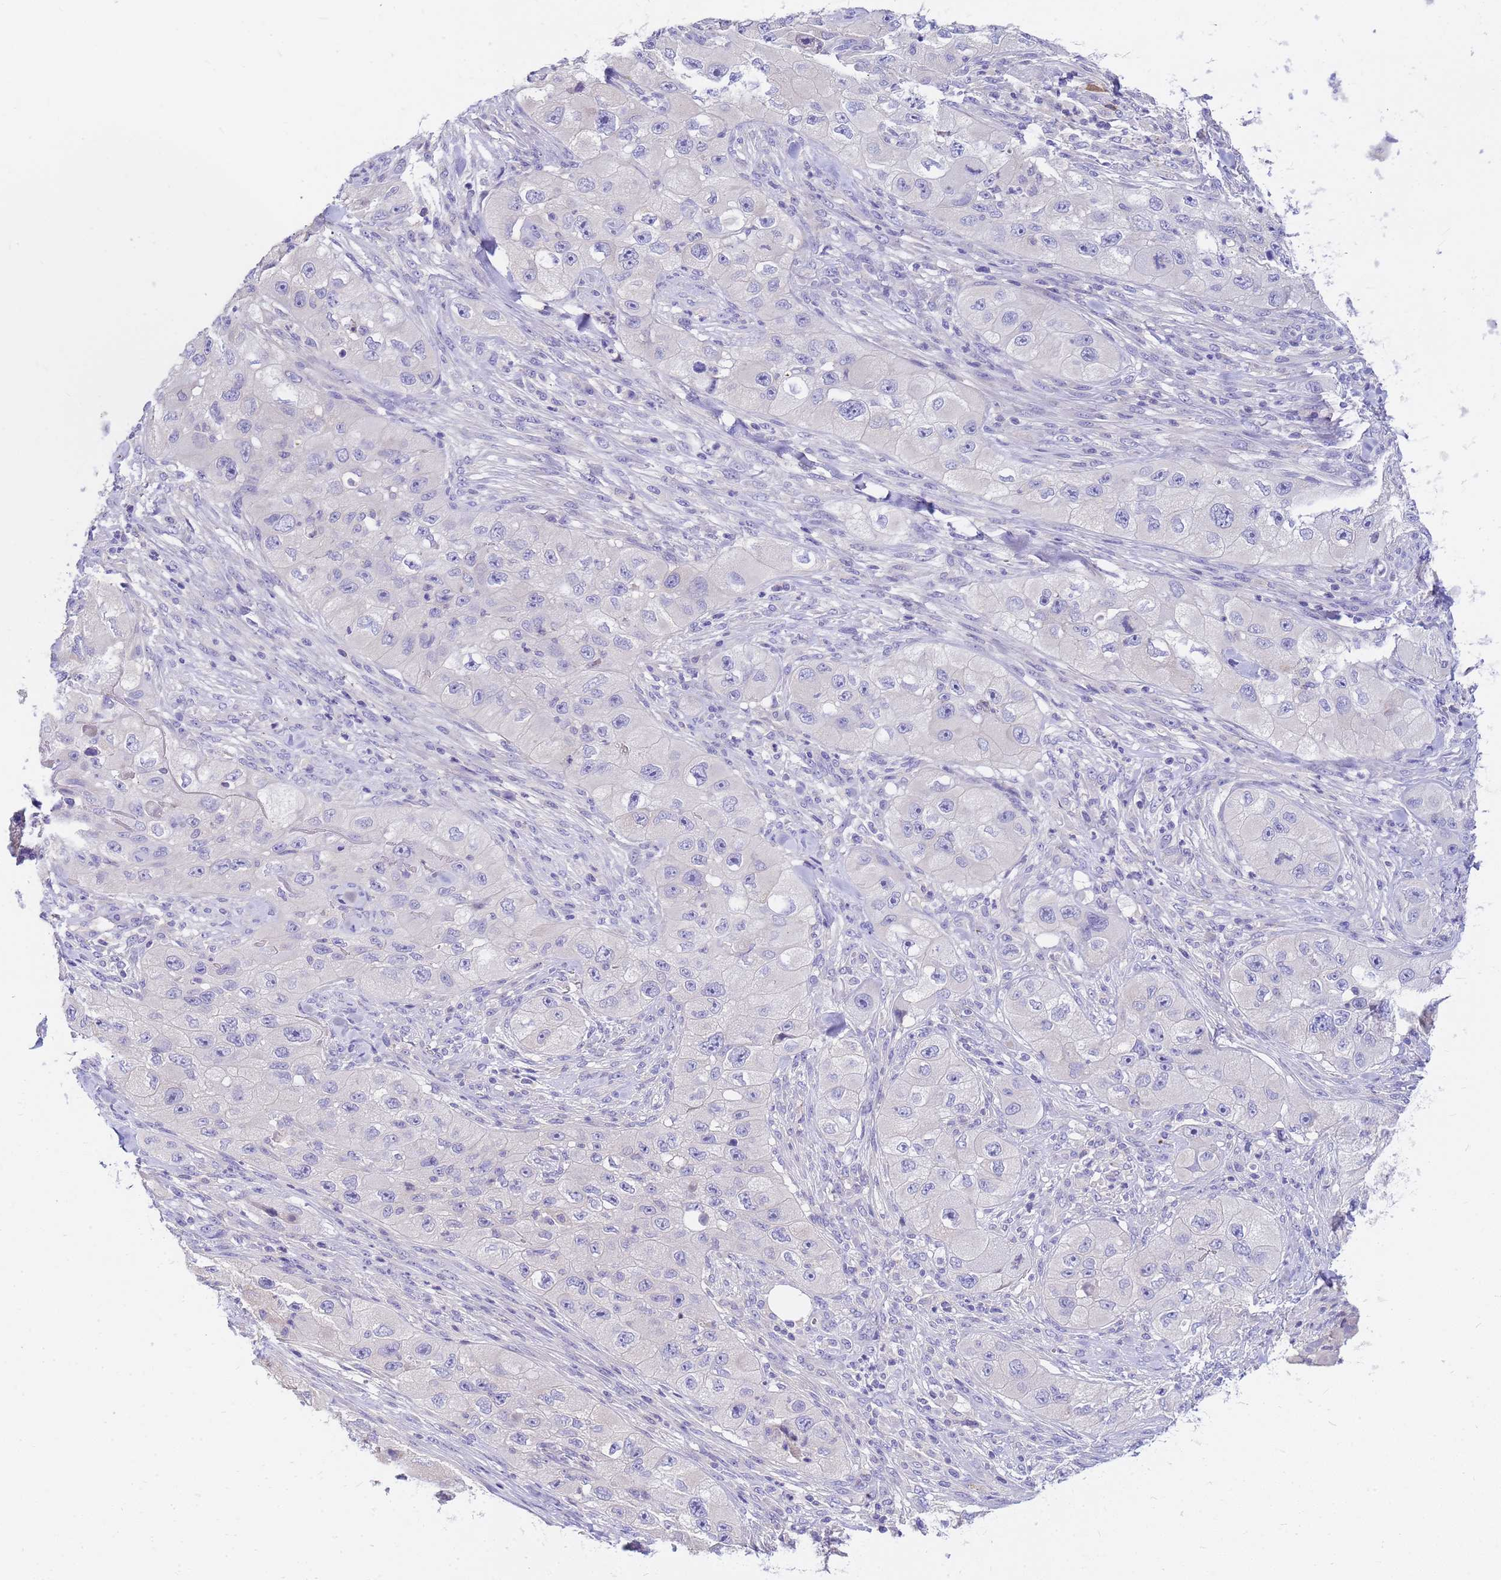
{"staining": {"intensity": "negative", "quantity": "none", "location": "none"}, "tissue": "skin cancer", "cell_type": "Tumor cells", "image_type": "cancer", "snomed": [{"axis": "morphology", "description": "Squamous cell carcinoma, NOS"}, {"axis": "topography", "description": "Skin"}, {"axis": "topography", "description": "Subcutis"}], "caption": "This is an immunohistochemistry (IHC) image of skin cancer. There is no expression in tumor cells.", "gene": "DPRX", "patient": {"sex": "male", "age": 73}}